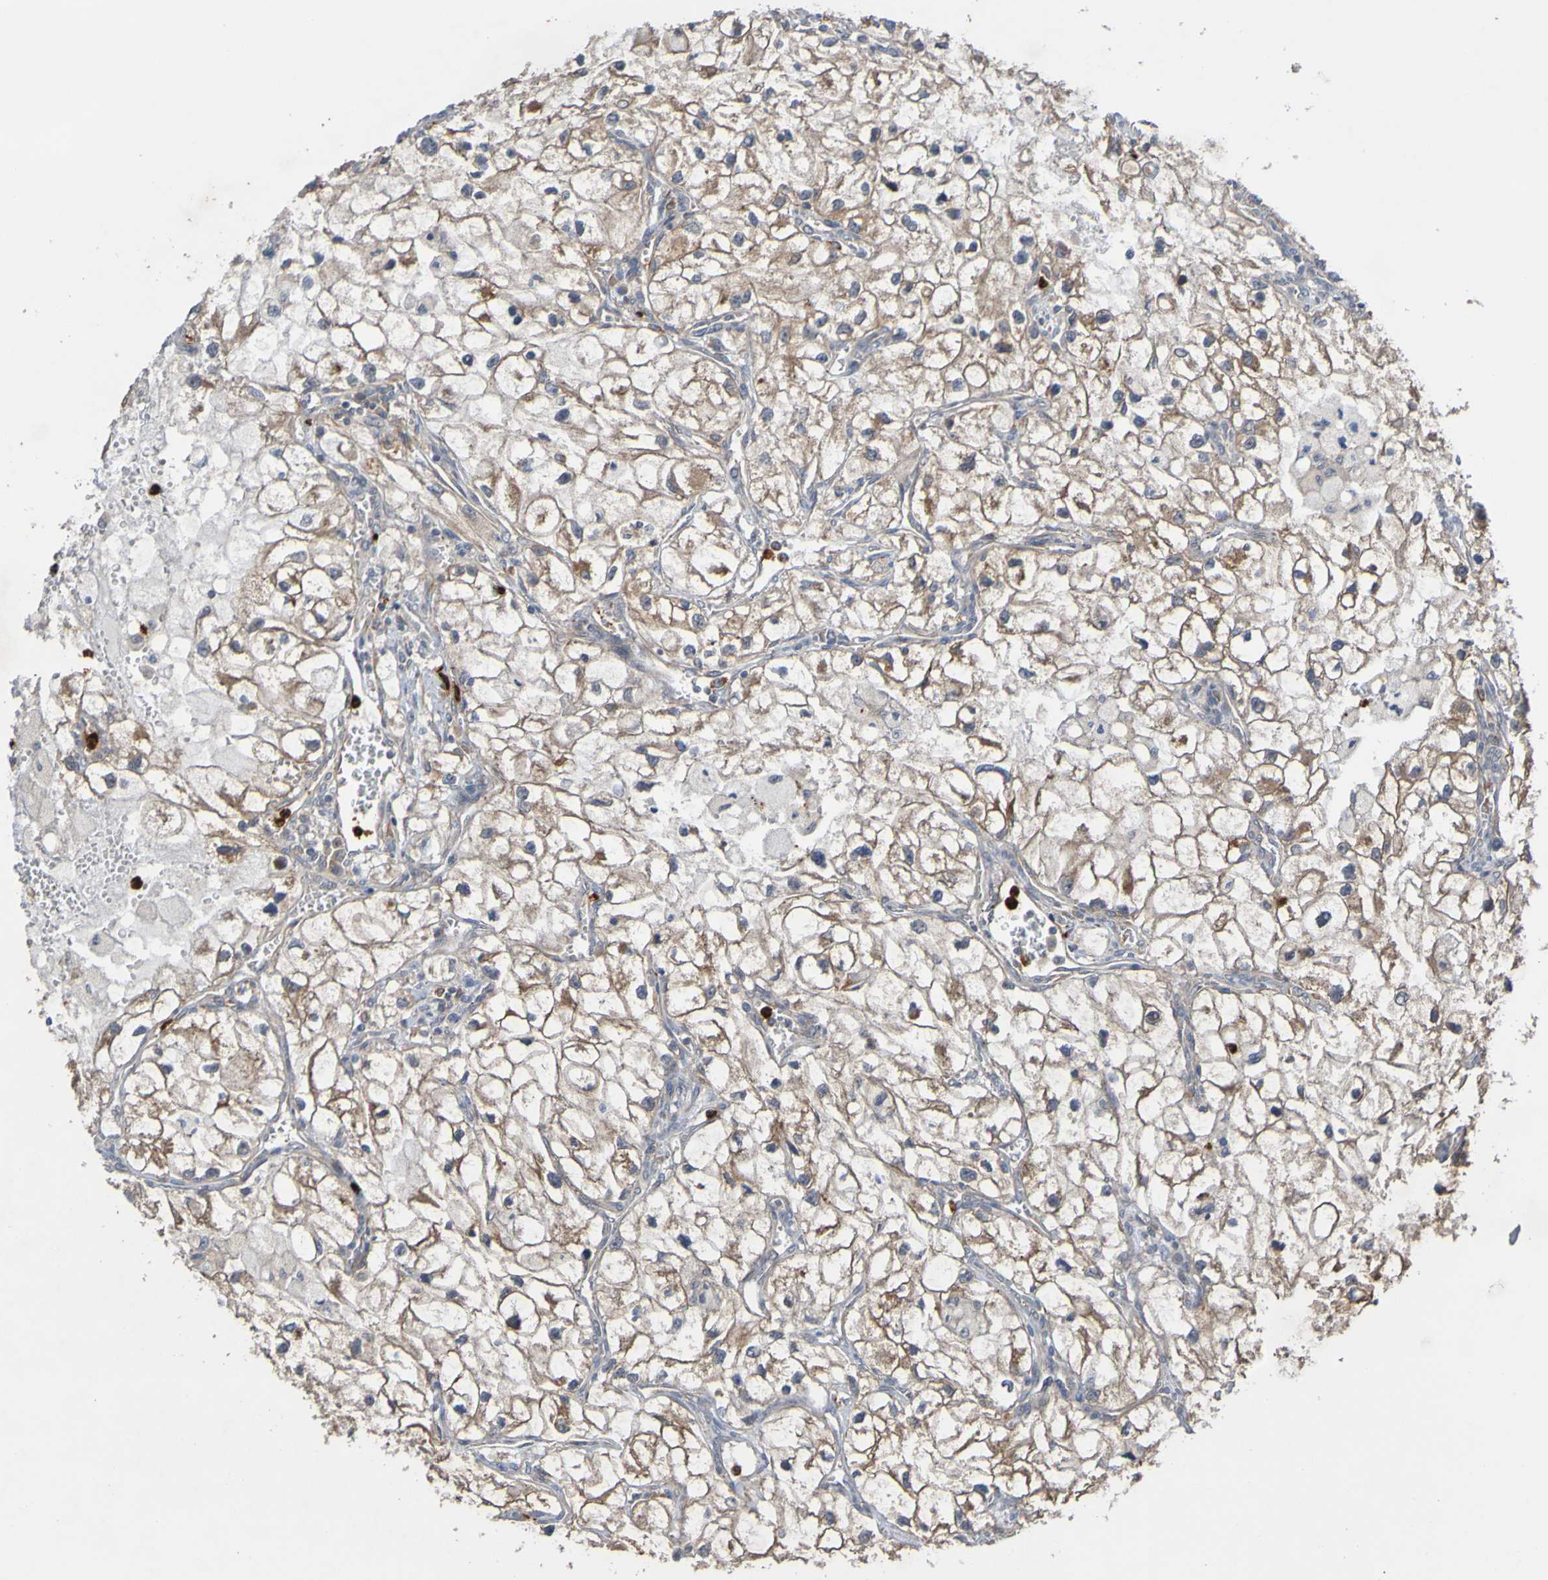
{"staining": {"intensity": "moderate", "quantity": ">75%", "location": "cytoplasmic/membranous"}, "tissue": "renal cancer", "cell_type": "Tumor cells", "image_type": "cancer", "snomed": [{"axis": "morphology", "description": "Adenocarcinoma, NOS"}, {"axis": "topography", "description": "Kidney"}], "caption": "This histopathology image reveals immunohistochemistry (IHC) staining of renal cancer, with medium moderate cytoplasmic/membranous staining in approximately >75% of tumor cells.", "gene": "ST8SIA6", "patient": {"sex": "female", "age": 70}}